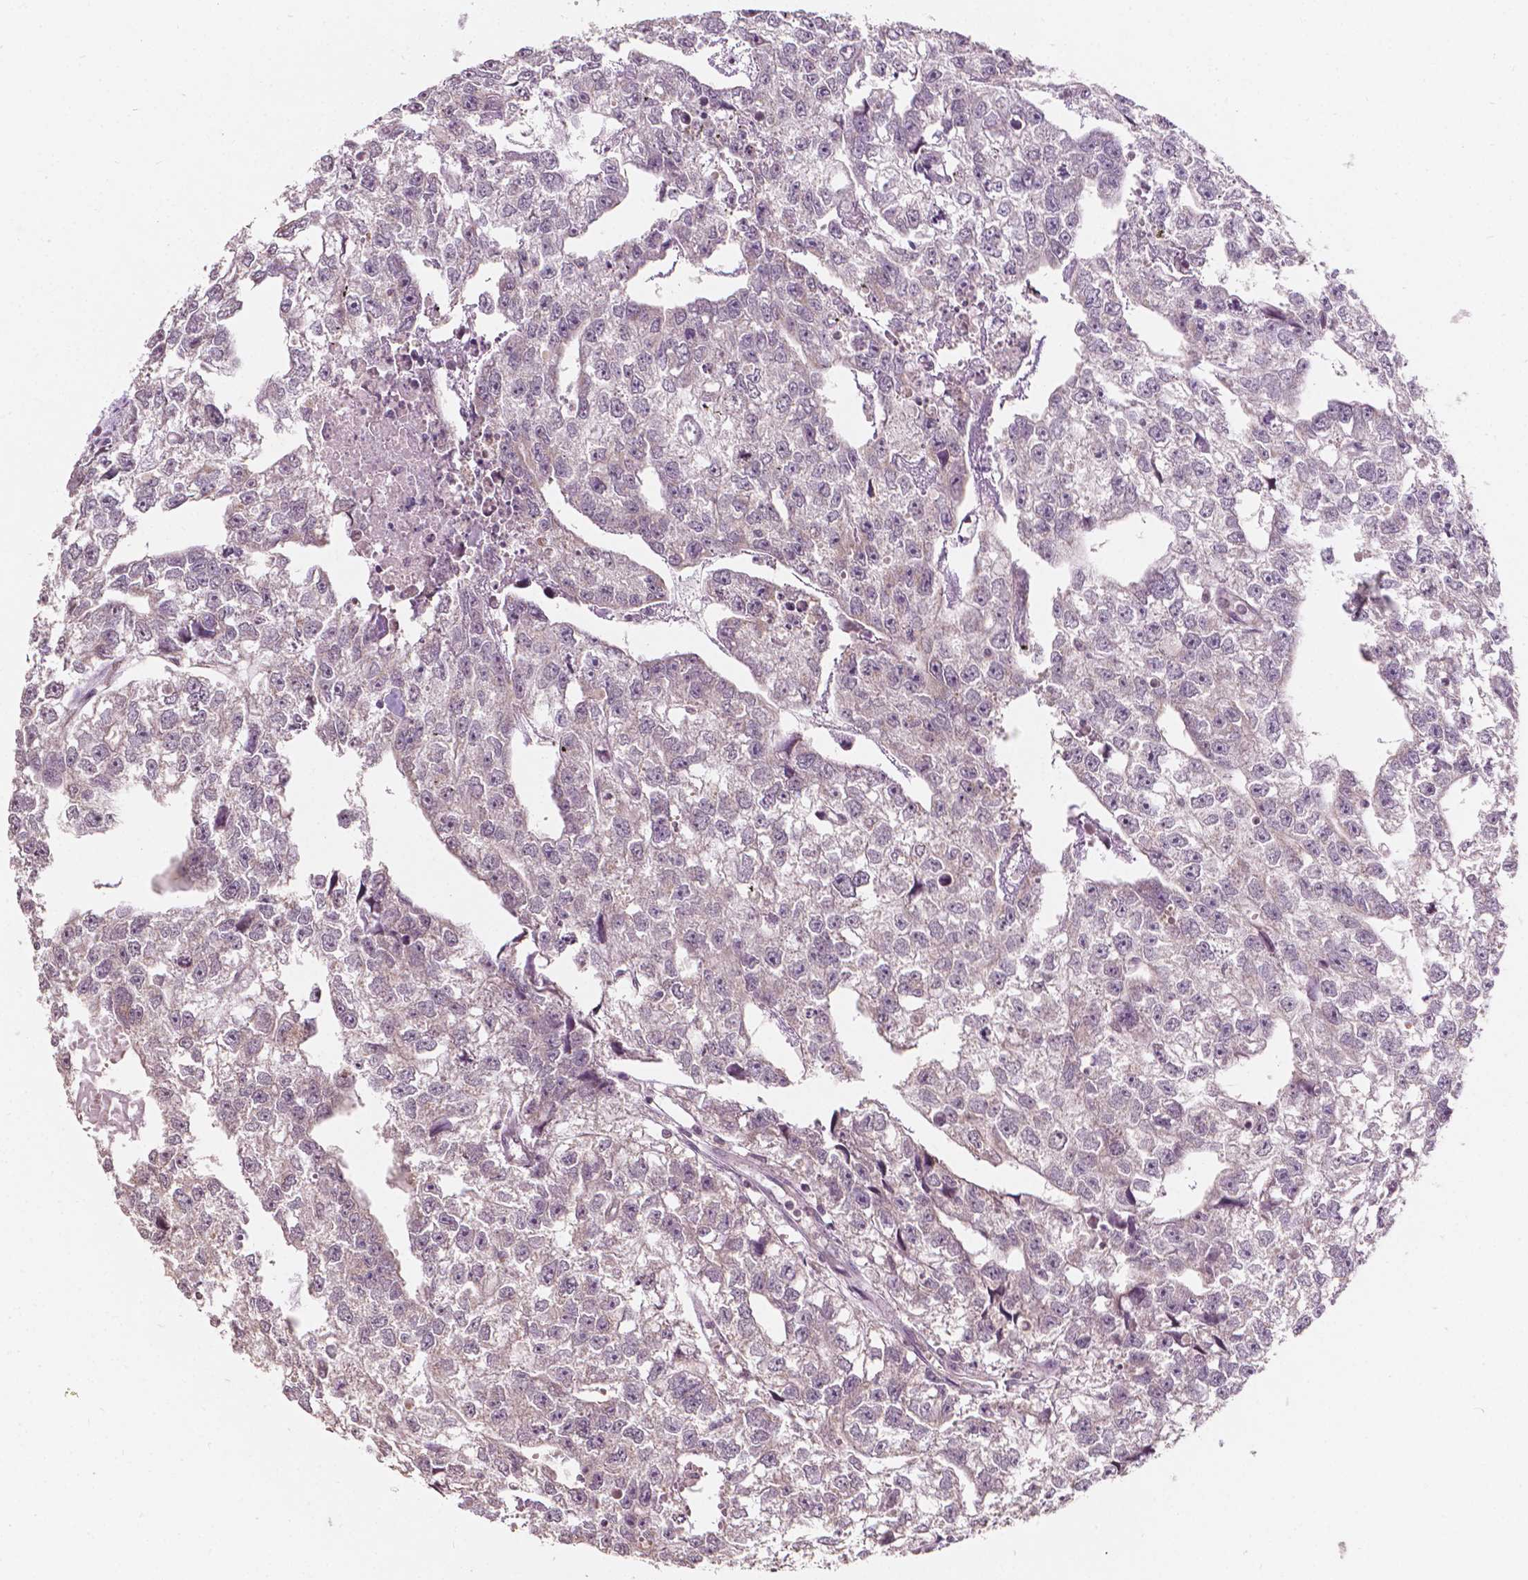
{"staining": {"intensity": "negative", "quantity": "none", "location": "none"}, "tissue": "testis cancer", "cell_type": "Tumor cells", "image_type": "cancer", "snomed": [{"axis": "morphology", "description": "Carcinoma, Embryonal, NOS"}, {"axis": "morphology", "description": "Teratoma, malignant, NOS"}, {"axis": "topography", "description": "Testis"}], "caption": "This is a micrograph of immunohistochemistry staining of teratoma (malignant) (testis), which shows no positivity in tumor cells.", "gene": "NOS1AP", "patient": {"sex": "male", "age": 44}}